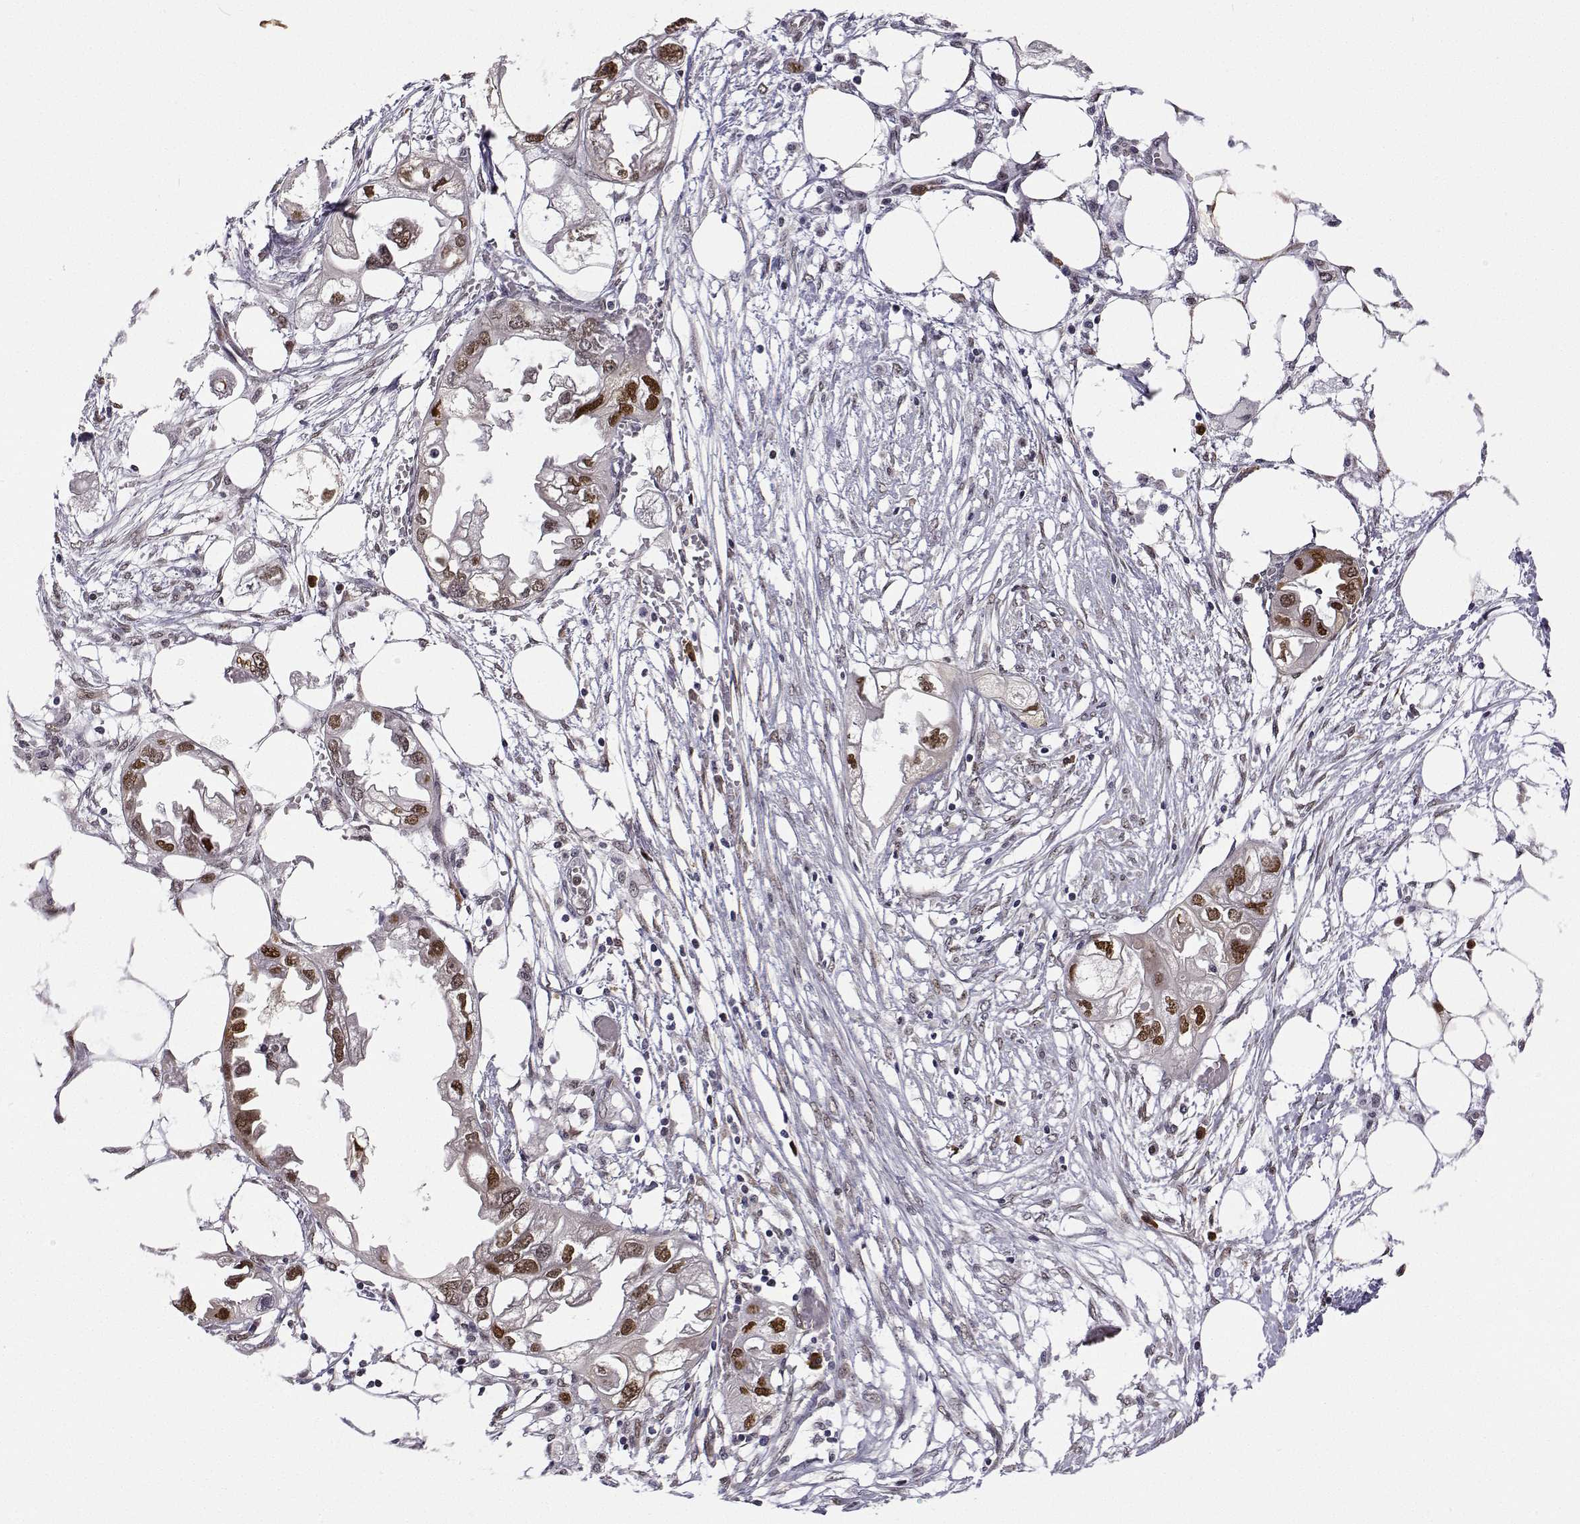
{"staining": {"intensity": "moderate", "quantity": ">75%", "location": "nuclear"}, "tissue": "endometrial cancer", "cell_type": "Tumor cells", "image_type": "cancer", "snomed": [{"axis": "morphology", "description": "Adenocarcinoma, NOS"}, {"axis": "morphology", "description": "Adenocarcinoma, metastatic, NOS"}, {"axis": "topography", "description": "Adipose tissue"}, {"axis": "topography", "description": "Endometrium"}], "caption": "Immunohistochemistry (IHC) micrograph of neoplastic tissue: human endometrial cancer stained using immunohistochemistry (IHC) displays medium levels of moderate protein expression localized specifically in the nuclear of tumor cells, appearing as a nuclear brown color.", "gene": "PHGDH", "patient": {"sex": "female", "age": 67}}